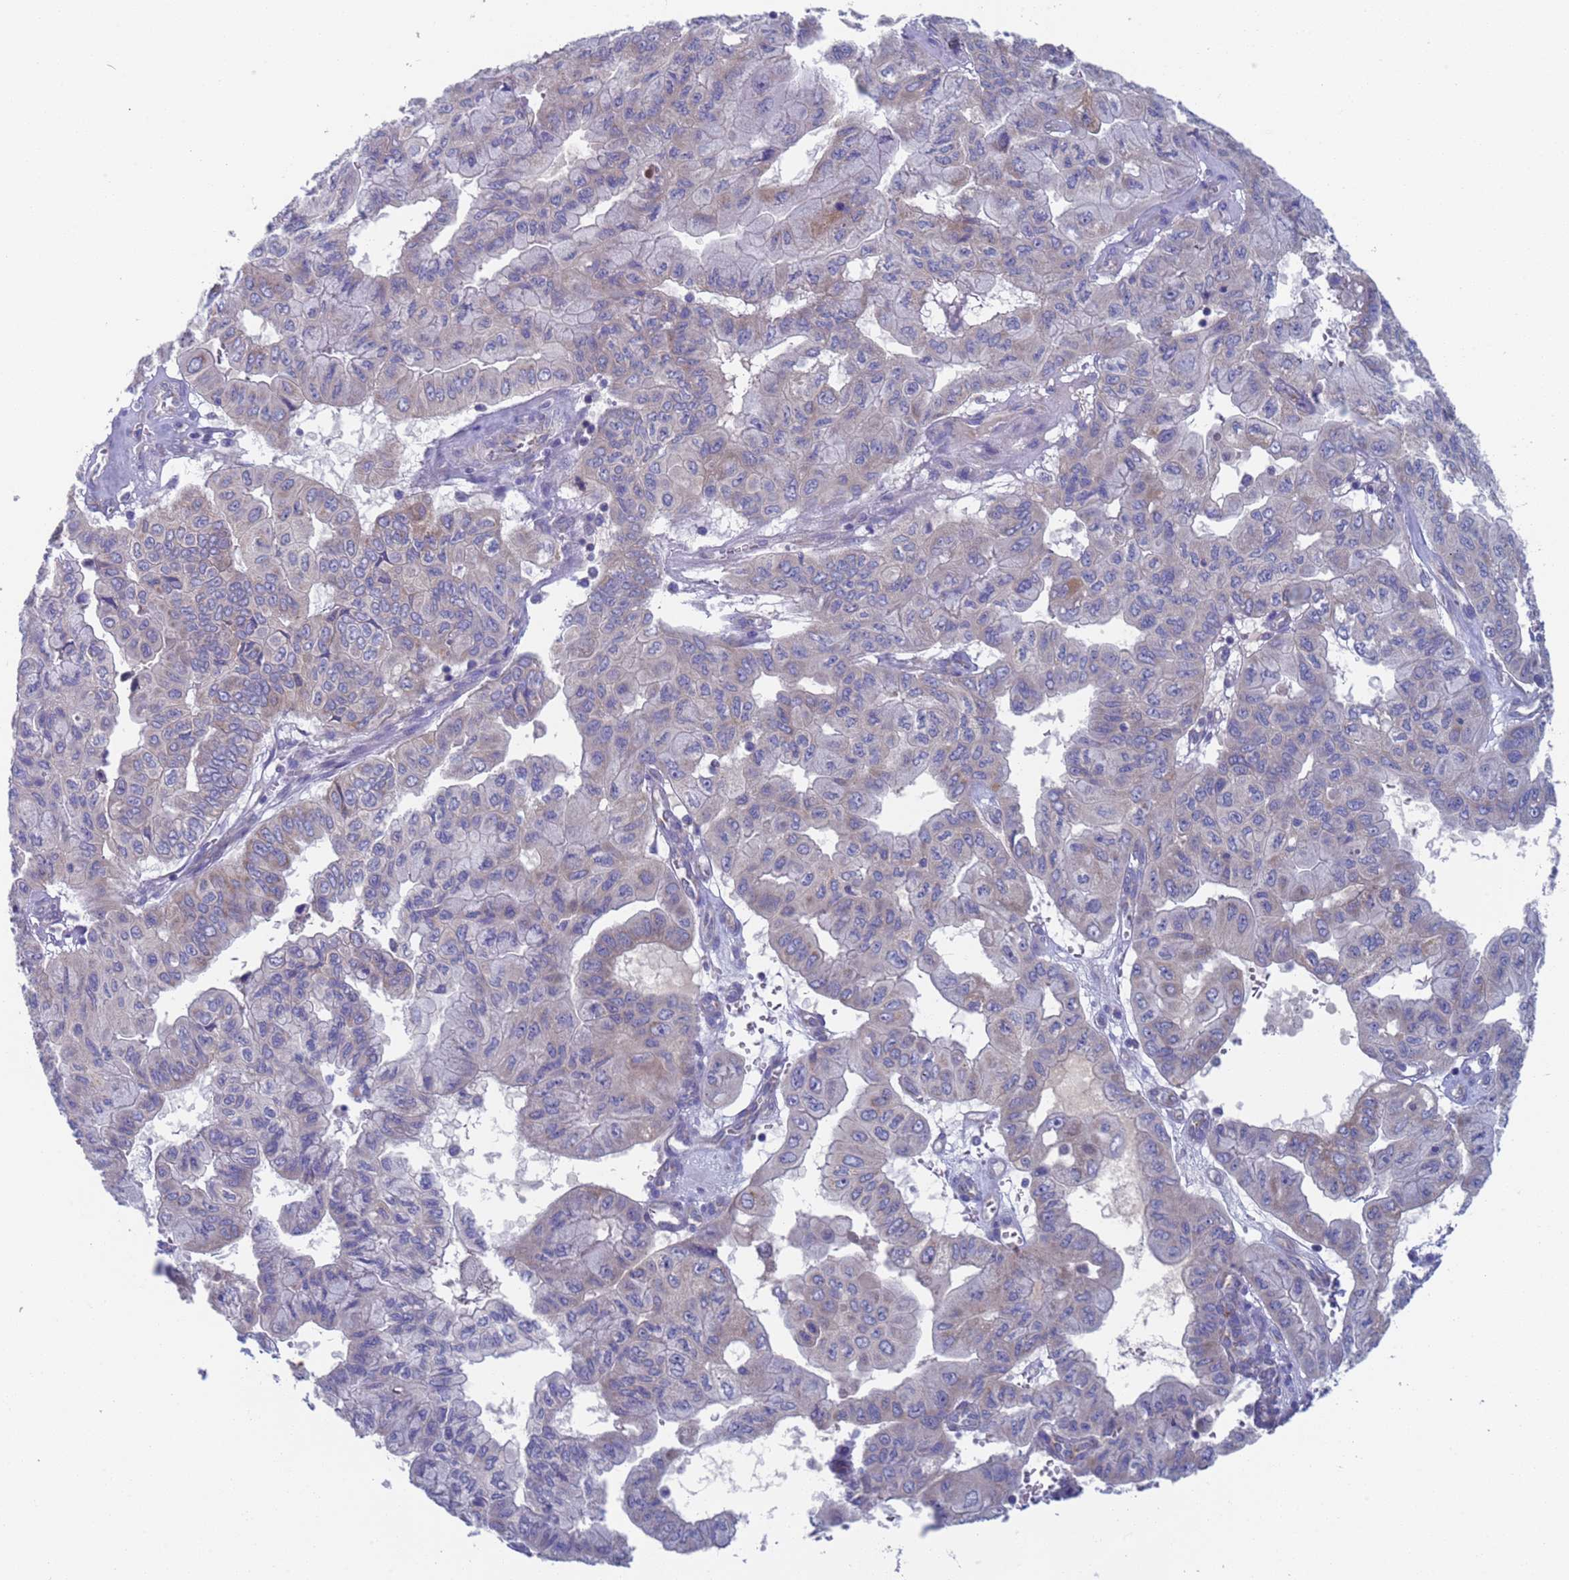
{"staining": {"intensity": "negative", "quantity": "none", "location": "none"}, "tissue": "pancreatic cancer", "cell_type": "Tumor cells", "image_type": "cancer", "snomed": [{"axis": "morphology", "description": "Adenocarcinoma, NOS"}, {"axis": "topography", "description": "Pancreas"}], "caption": "Tumor cells are negative for brown protein staining in pancreatic cancer (adenocarcinoma). (IHC, brightfield microscopy, high magnification).", "gene": "PET117", "patient": {"sex": "male", "age": 51}}